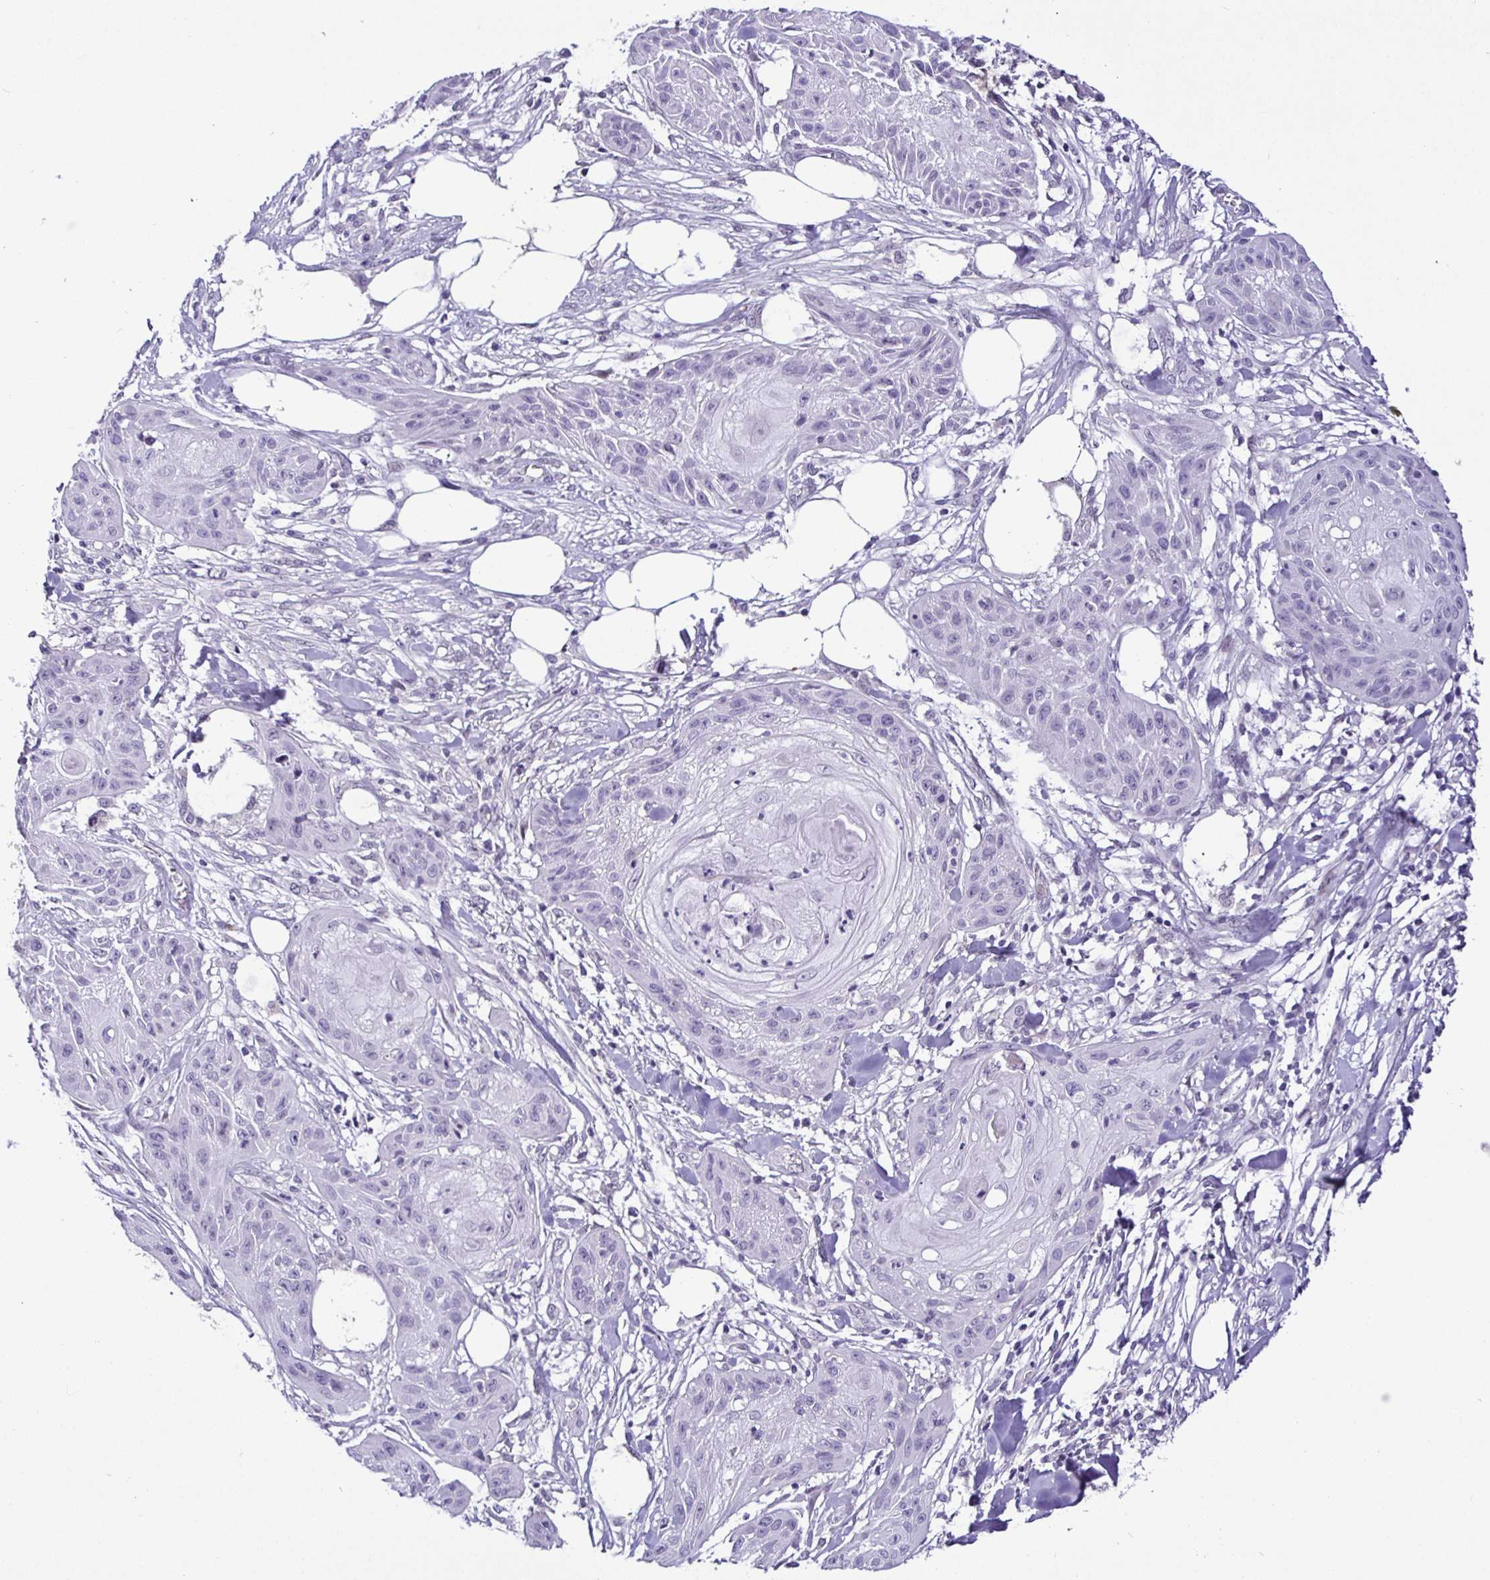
{"staining": {"intensity": "negative", "quantity": "none", "location": "none"}, "tissue": "skin cancer", "cell_type": "Tumor cells", "image_type": "cancer", "snomed": [{"axis": "morphology", "description": "Squamous cell carcinoma, NOS"}, {"axis": "topography", "description": "Skin"}], "caption": "Skin squamous cell carcinoma stained for a protein using IHC reveals no staining tumor cells.", "gene": "NUP188", "patient": {"sex": "female", "age": 88}}